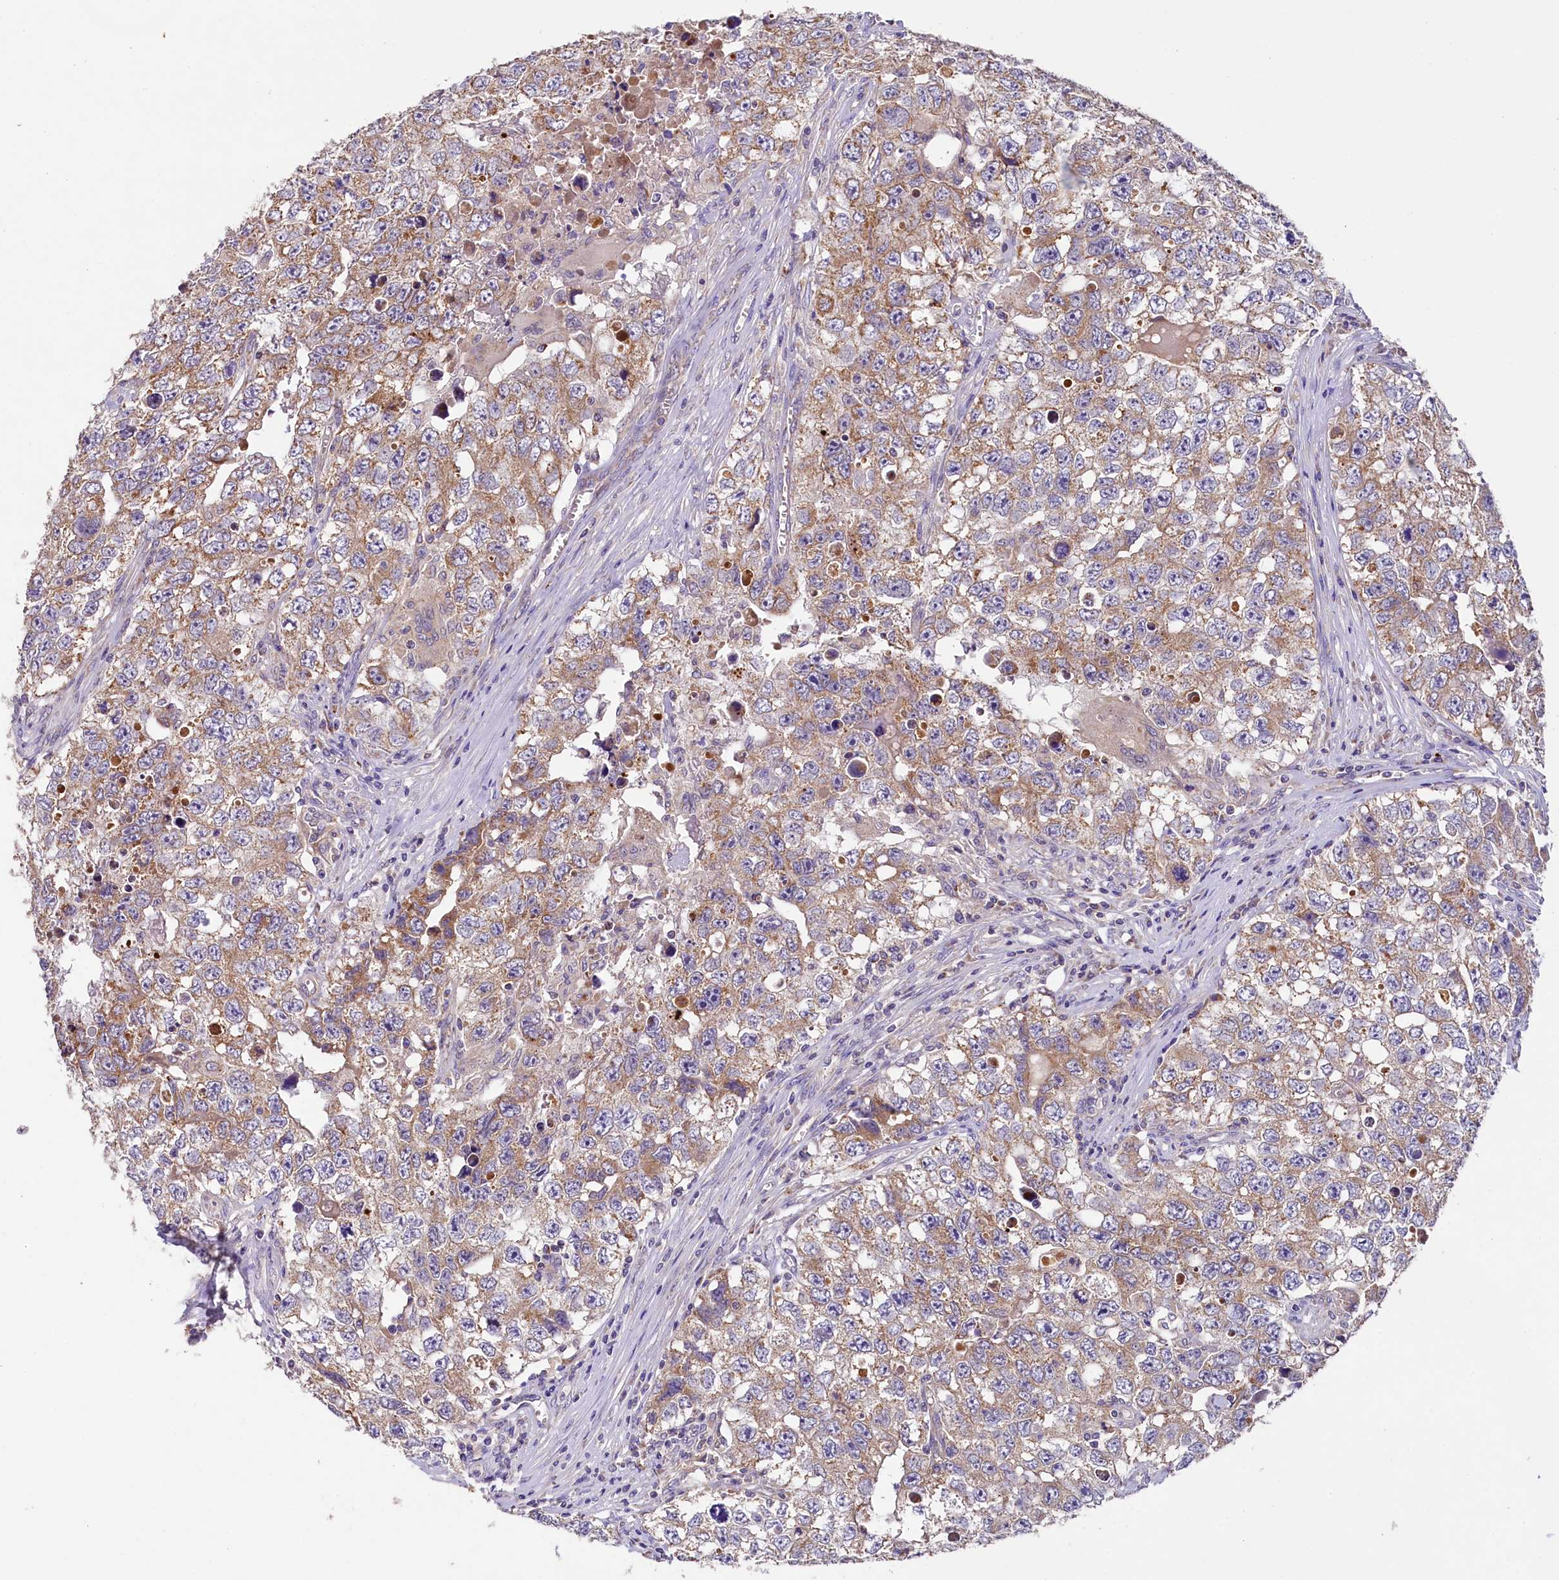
{"staining": {"intensity": "moderate", "quantity": "25%-75%", "location": "cytoplasmic/membranous"}, "tissue": "testis cancer", "cell_type": "Tumor cells", "image_type": "cancer", "snomed": [{"axis": "morphology", "description": "Seminoma, NOS"}, {"axis": "morphology", "description": "Carcinoma, Embryonal, NOS"}, {"axis": "topography", "description": "Testis"}], "caption": "DAB immunohistochemical staining of human testis cancer (seminoma) demonstrates moderate cytoplasmic/membranous protein staining in about 25%-75% of tumor cells. Immunohistochemistry stains the protein in brown and the nuclei are stained blue.", "gene": "PMPCB", "patient": {"sex": "male", "age": 43}}